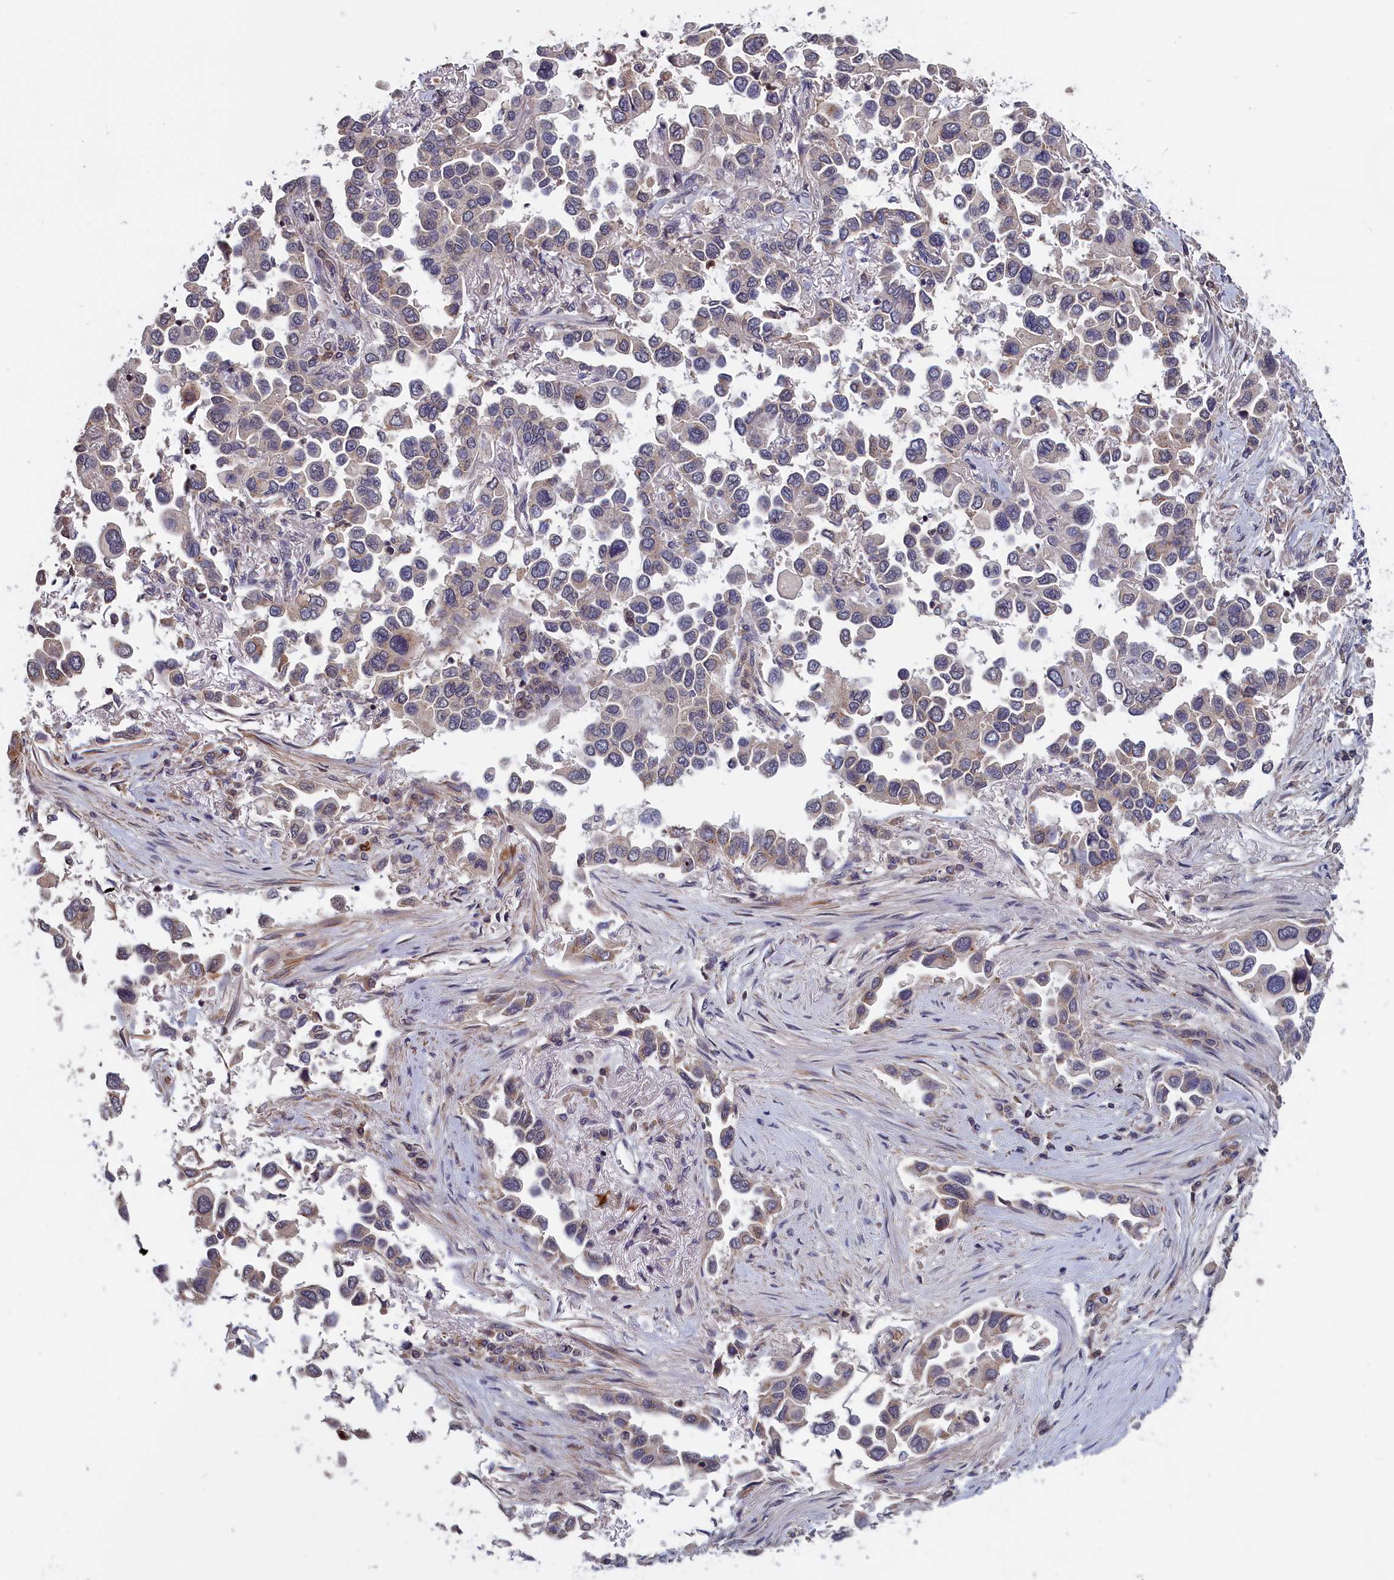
{"staining": {"intensity": "weak", "quantity": "25%-75%", "location": "cytoplasmic/membranous"}, "tissue": "lung cancer", "cell_type": "Tumor cells", "image_type": "cancer", "snomed": [{"axis": "morphology", "description": "Adenocarcinoma, NOS"}, {"axis": "topography", "description": "Lung"}], "caption": "High-power microscopy captured an IHC photomicrograph of lung cancer (adenocarcinoma), revealing weak cytoplasmic/membranous expression in about 25%-75% of tumor cells.", "gene": "EPB41L4B", "patient": {"sex": "female", "age": 76}}